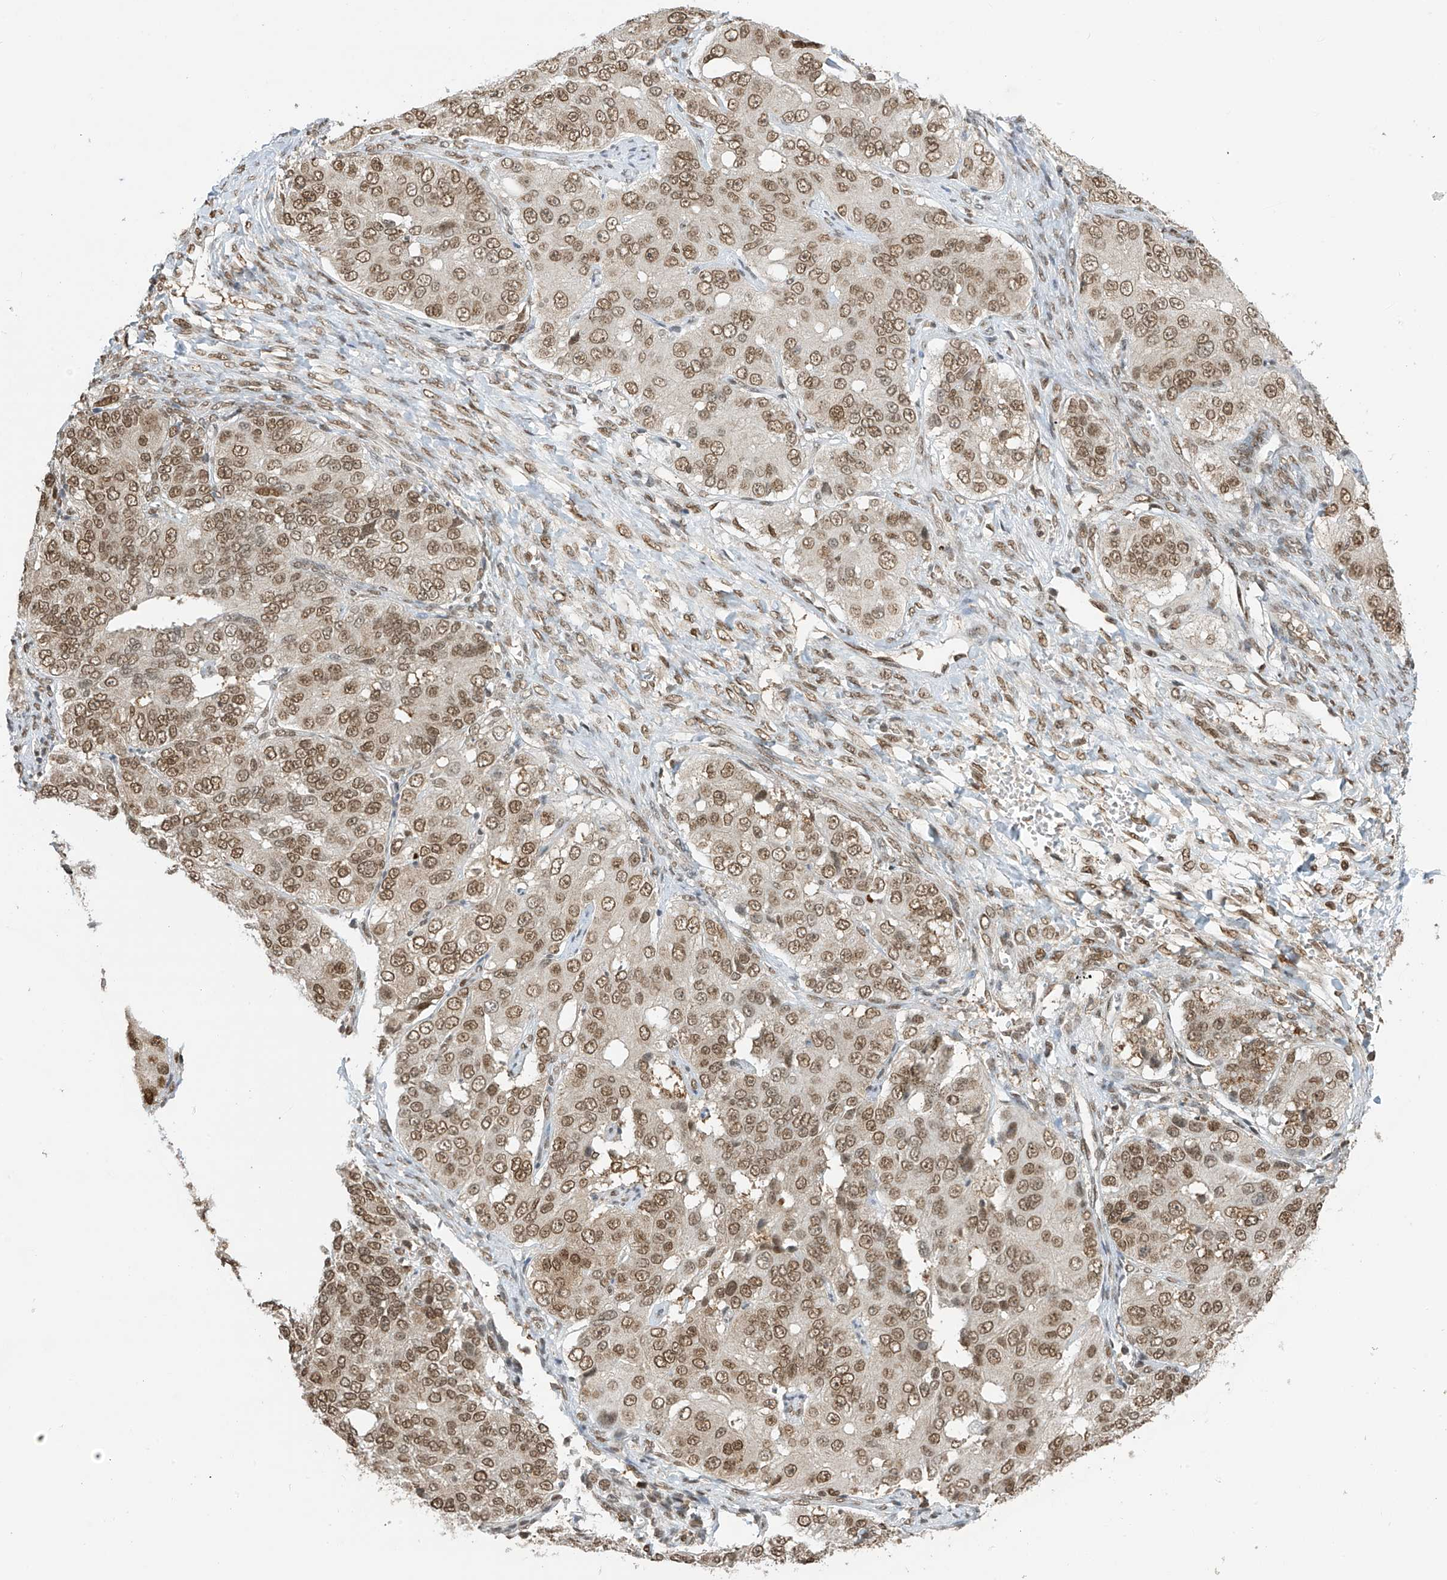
{"staining": {"intensity": "moderate", "quantity": ">75%", "location": "nuclear"}, "tissue": "ovarian cancer", "cell_type": "Tumor cells", "image_type": "cancer", "snomed": [{"axis": "morphology", "description": "Carcinoma, endometroid"}, {"axis": "topography", "description": "Ovary"}], "caption": "The image shows immunohistochemical staining of ovarian cancer (endometroid carcinoma). There is moderate nuclear staining is seen in approximately >75% of tumor cells.", "gene": "KPNB1", "patient": {"sex": "female", "age": 51}}